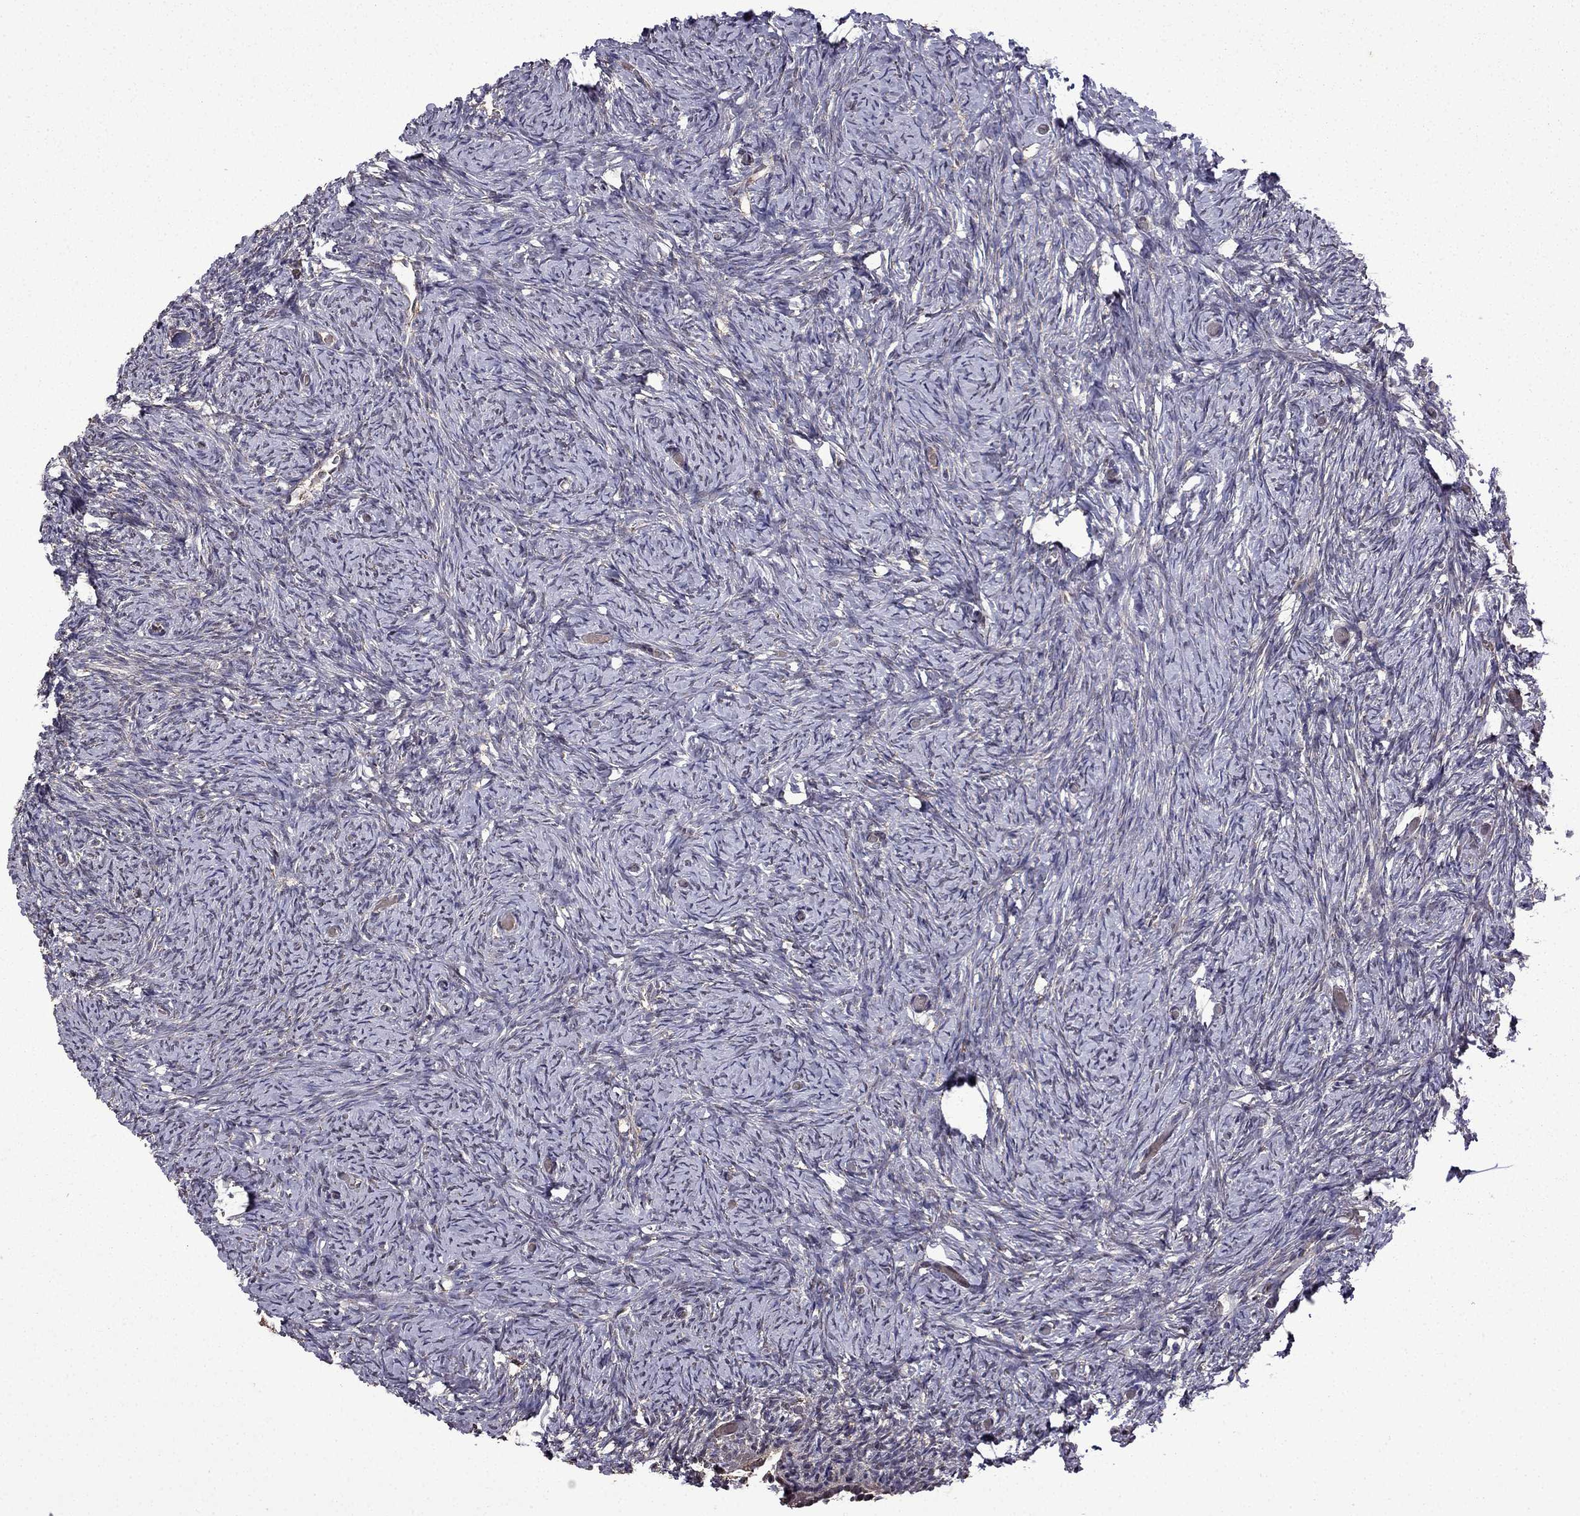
{"staining": {"intensity": "negative", "quantity": "none", "location": "none"}, "tissue": "ovary", "cell_type": "Ovarian stroma cells", "image_type": "normal", "snomed": [{"axis": "morphology", "description": "Normal tissue, NOS"}, {"axis": "topography", "description": "Ovary"}], "caption": "Immunohistochemical staining of unremarkable ovary shows no significant staining in ovarian stroma cells. Brightfield microscopy of IHC stained with DAB (brown) and hematoxylin (blue), captured at high magnification.", "gene": "TAB2", "patient": {"sex": "female", "age": 39}}